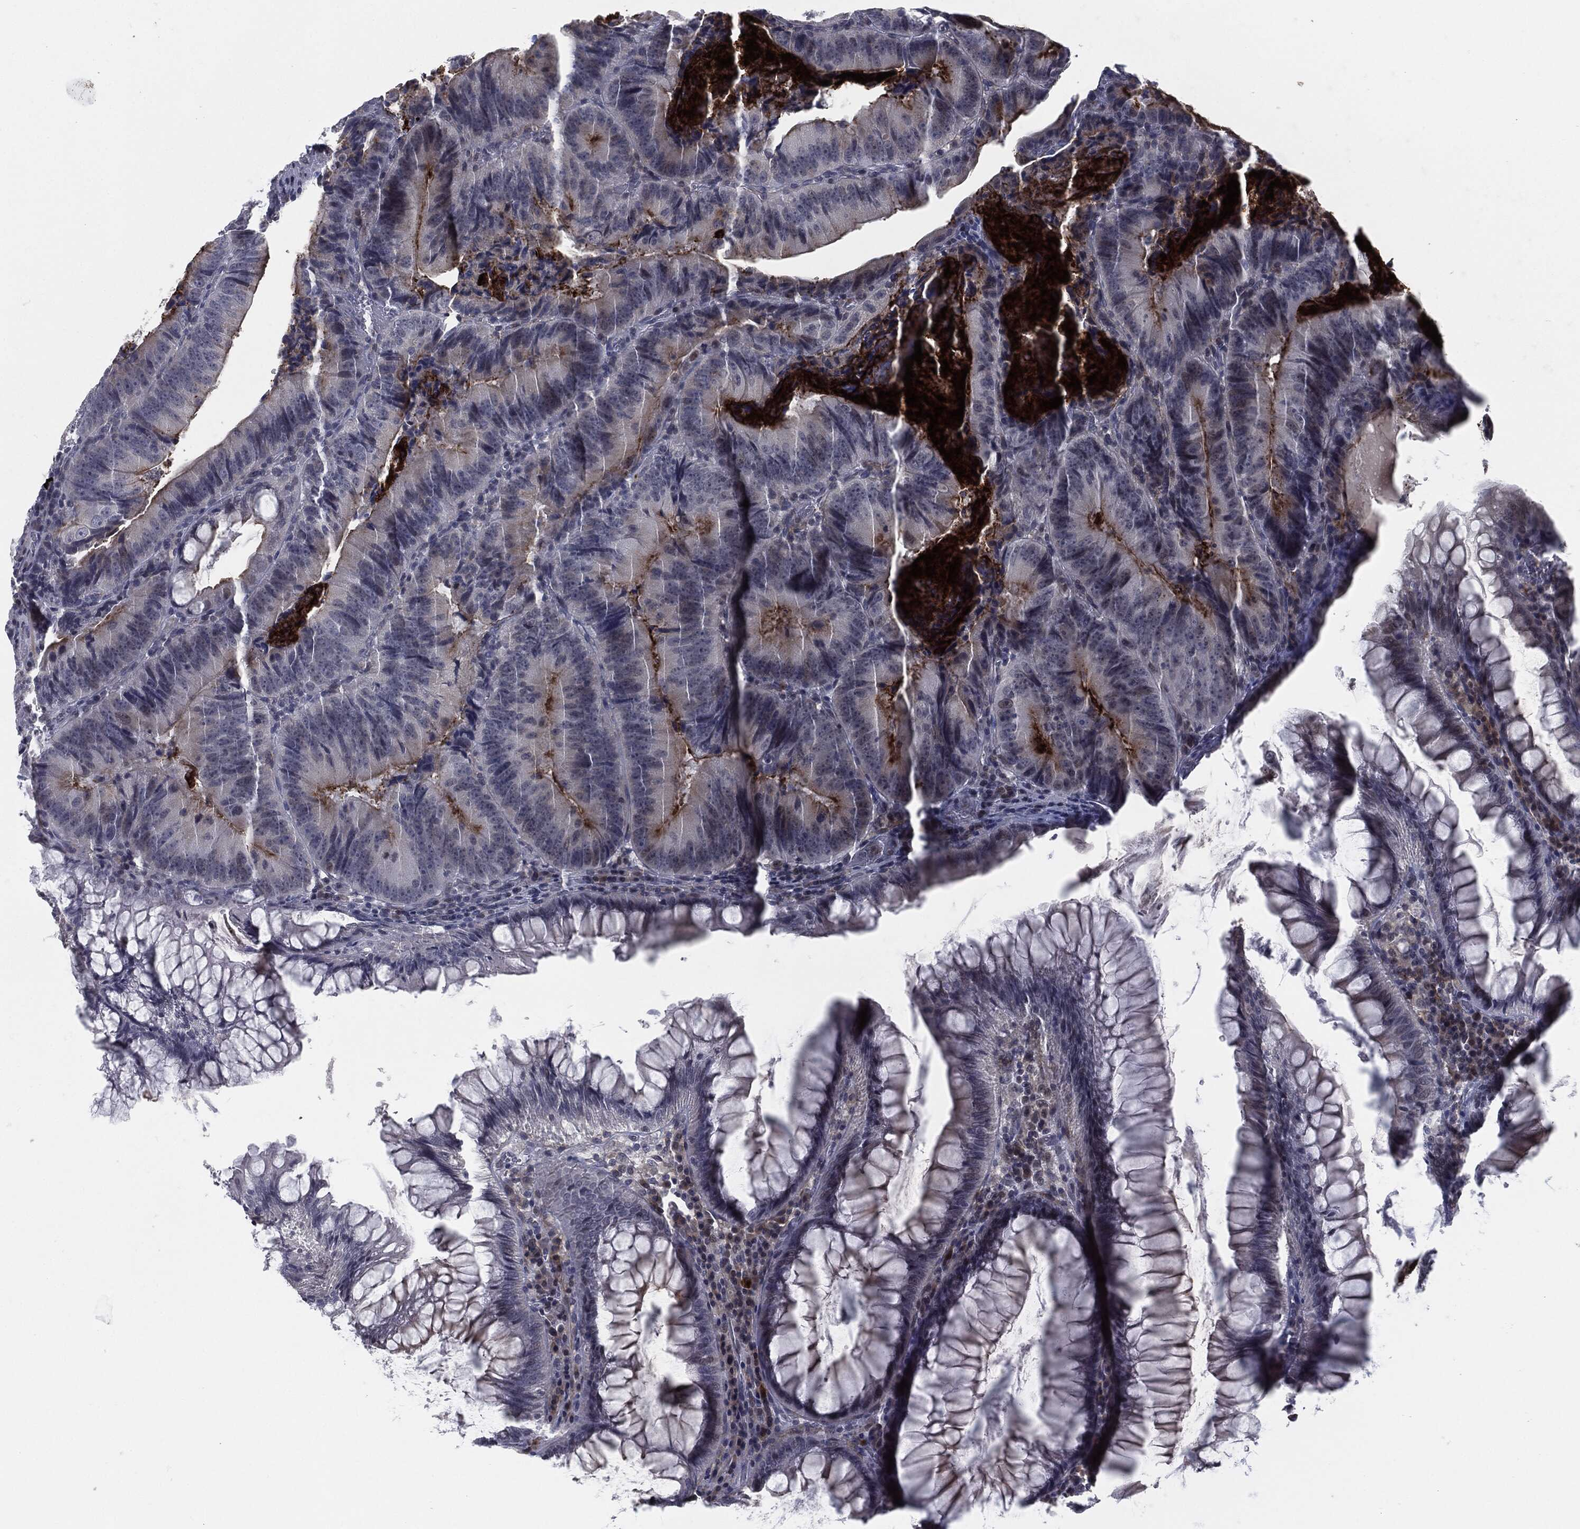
{"staining": {"intensity": "strong", "quantity": "<25%", "location": "cytoplasmic/membranous"}, "tissue": "colorectal cancer", "cell_type": "Tumor cells", "image_type": "cancer", "snomed": [{"axis": "morphology", "description": "Adenocarcinoma, NOS"}, {"axis": "topography", "description": "Colon"}], "caption": "Tumor cells exhibit medium levels of strong cytoplasmic/membranous expression in about <25% of cells in human colorectal cancer (adenocarcinoma).", "gene": "PROM1", "patient": {"sex": "female", "age": 86}}